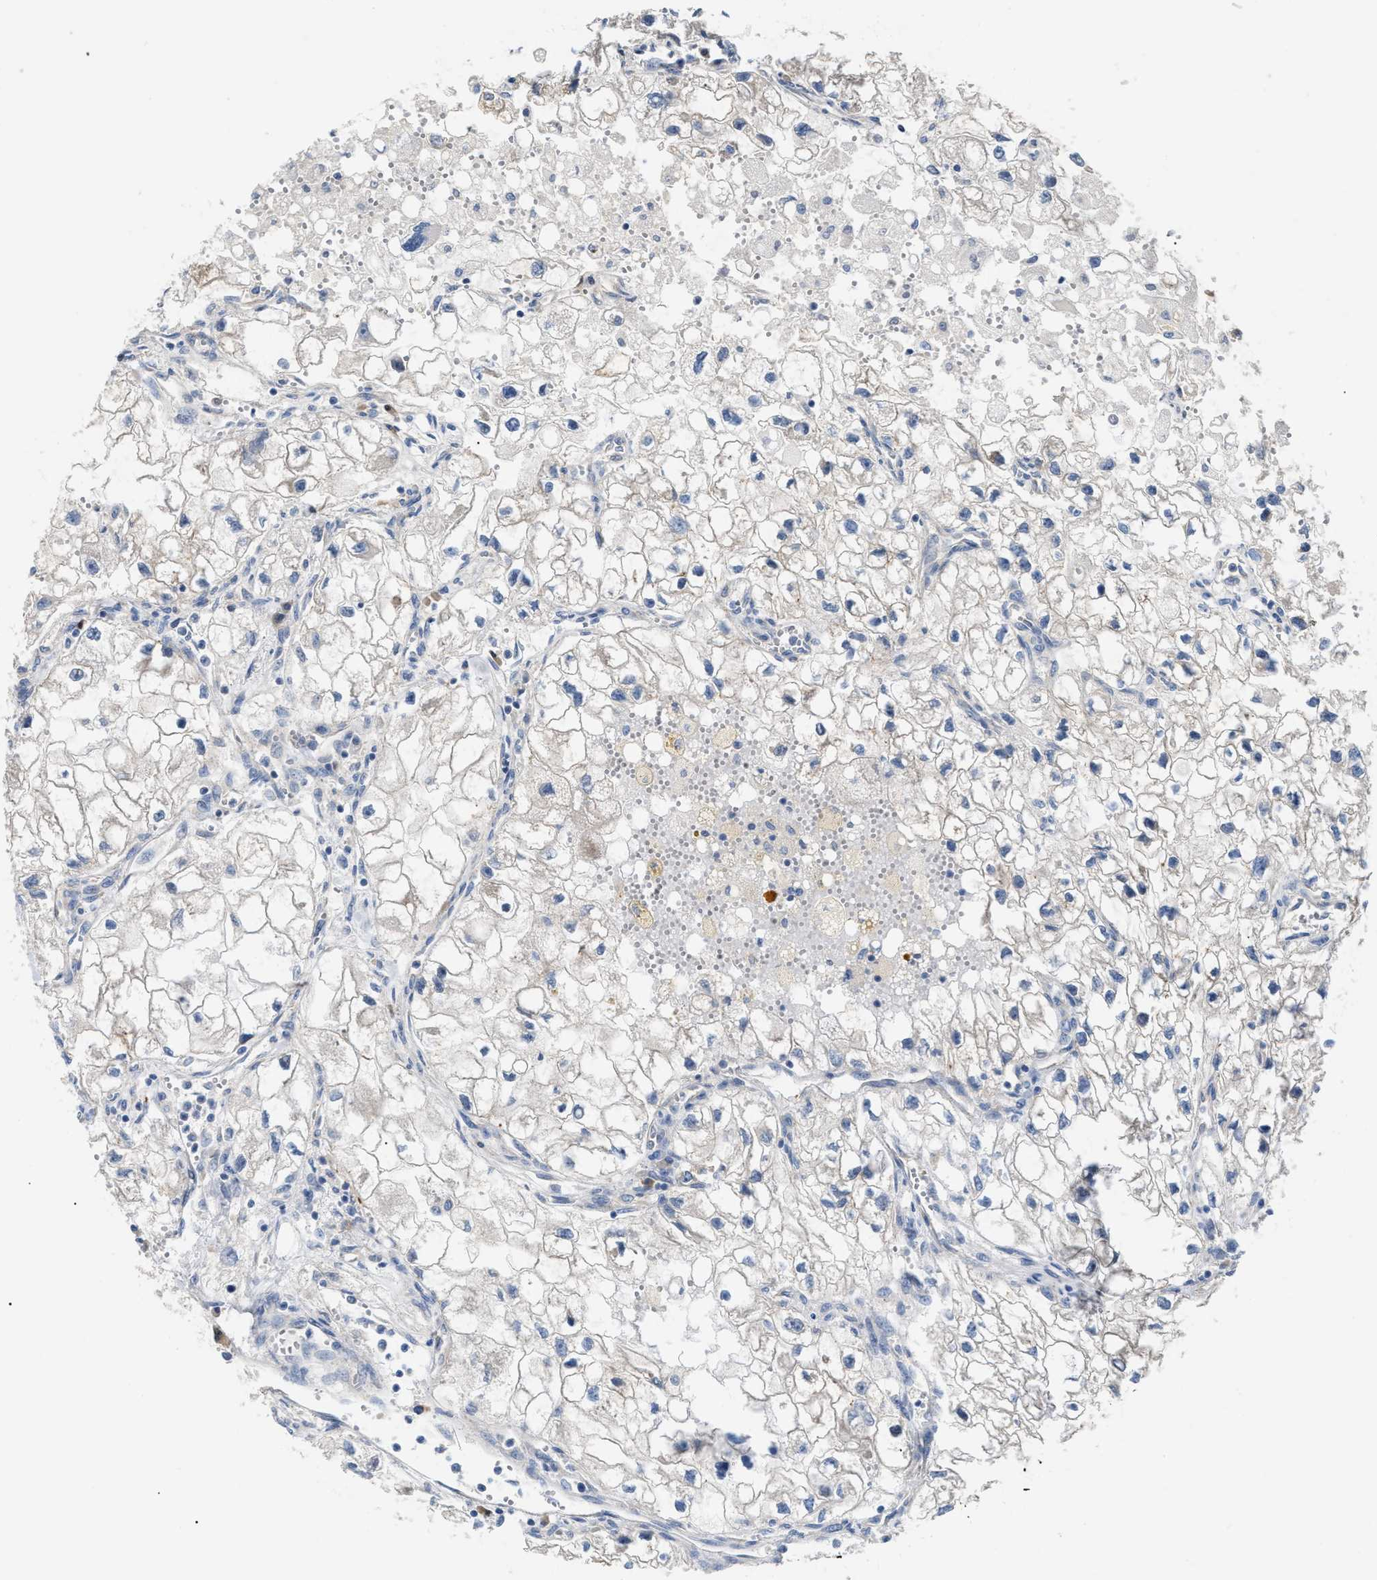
{"staining": {"intensity": "negative", "quantity": "none", "location": "none"}, "tissue": "renal cancer", "cell_type": "Tumor cells", "image_type": "cancer", "snomed": [{"axis": "morphology", "description": "Adenocarcinoma, NOS"}, {"axis": "topography", "description": "Kidney"}], "caption": "Immunohistochemistry (IHC) of renal cancer (adenocarcinoma) shows no expression in tumor cells. Brightfield microscopy of immunohistochemistry (IHC) stained with DAB (brown) and hematoxylin (blue), captured at high magnification.", "gene": "DHX58", "patient": {"sex": "female", "age": 70}}